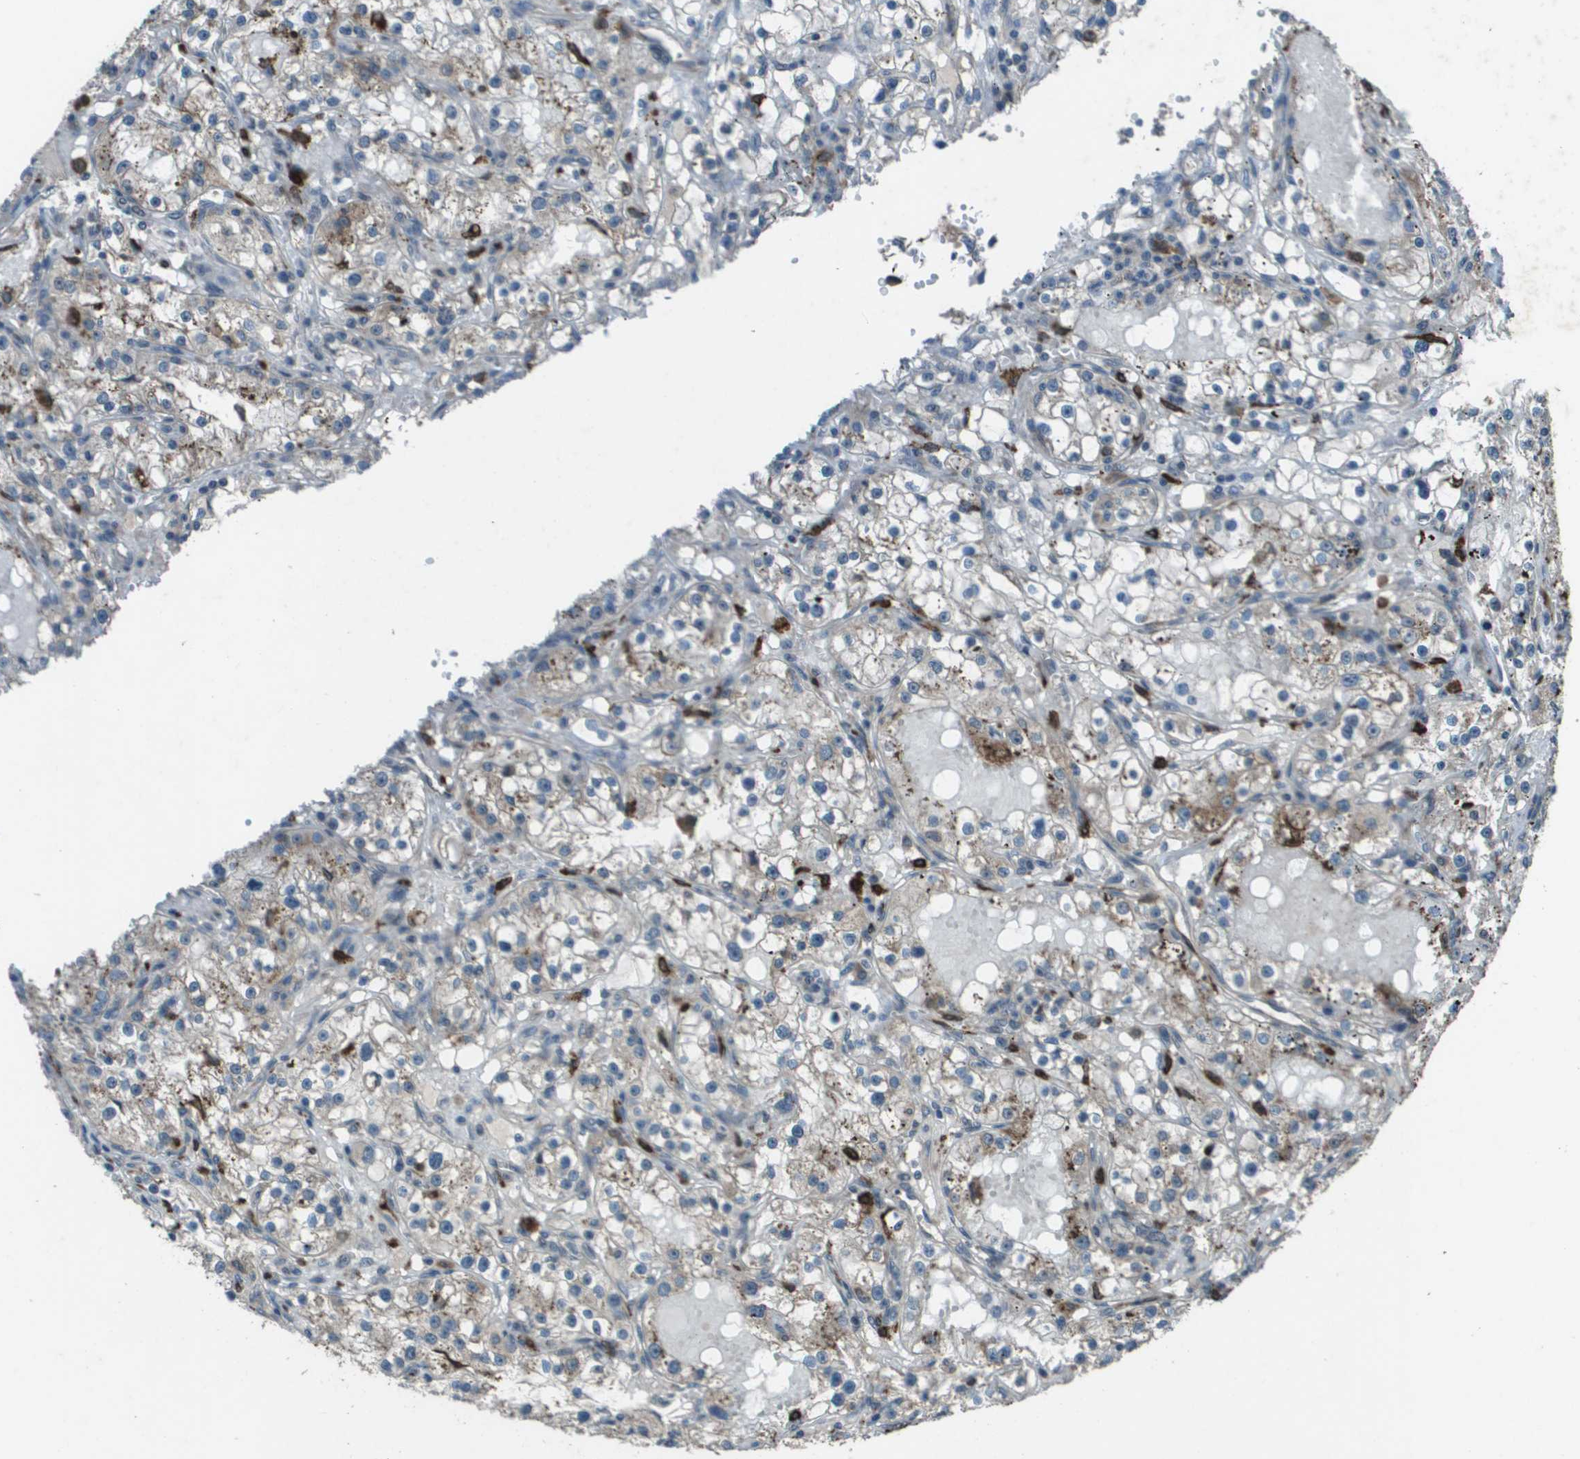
{"staining": {"intensity": "negative", "quantity": "none", "location": "none"}, "tissue": "renal cancer", "cell_type": "Tumor cells", "image_type": "cancer", "snomed": [{"axis": "morphology", "description": "Adenocarcinoma, NOS"}, {"axis": "topography", "description": "Kidney"}], "caption": "A histopathology image of renal adenocarcinoma stained for a protein displays no brown staining in tumor cells.", "gene": "GOSR2", "patient": {"sex": "male", "age": 56}}